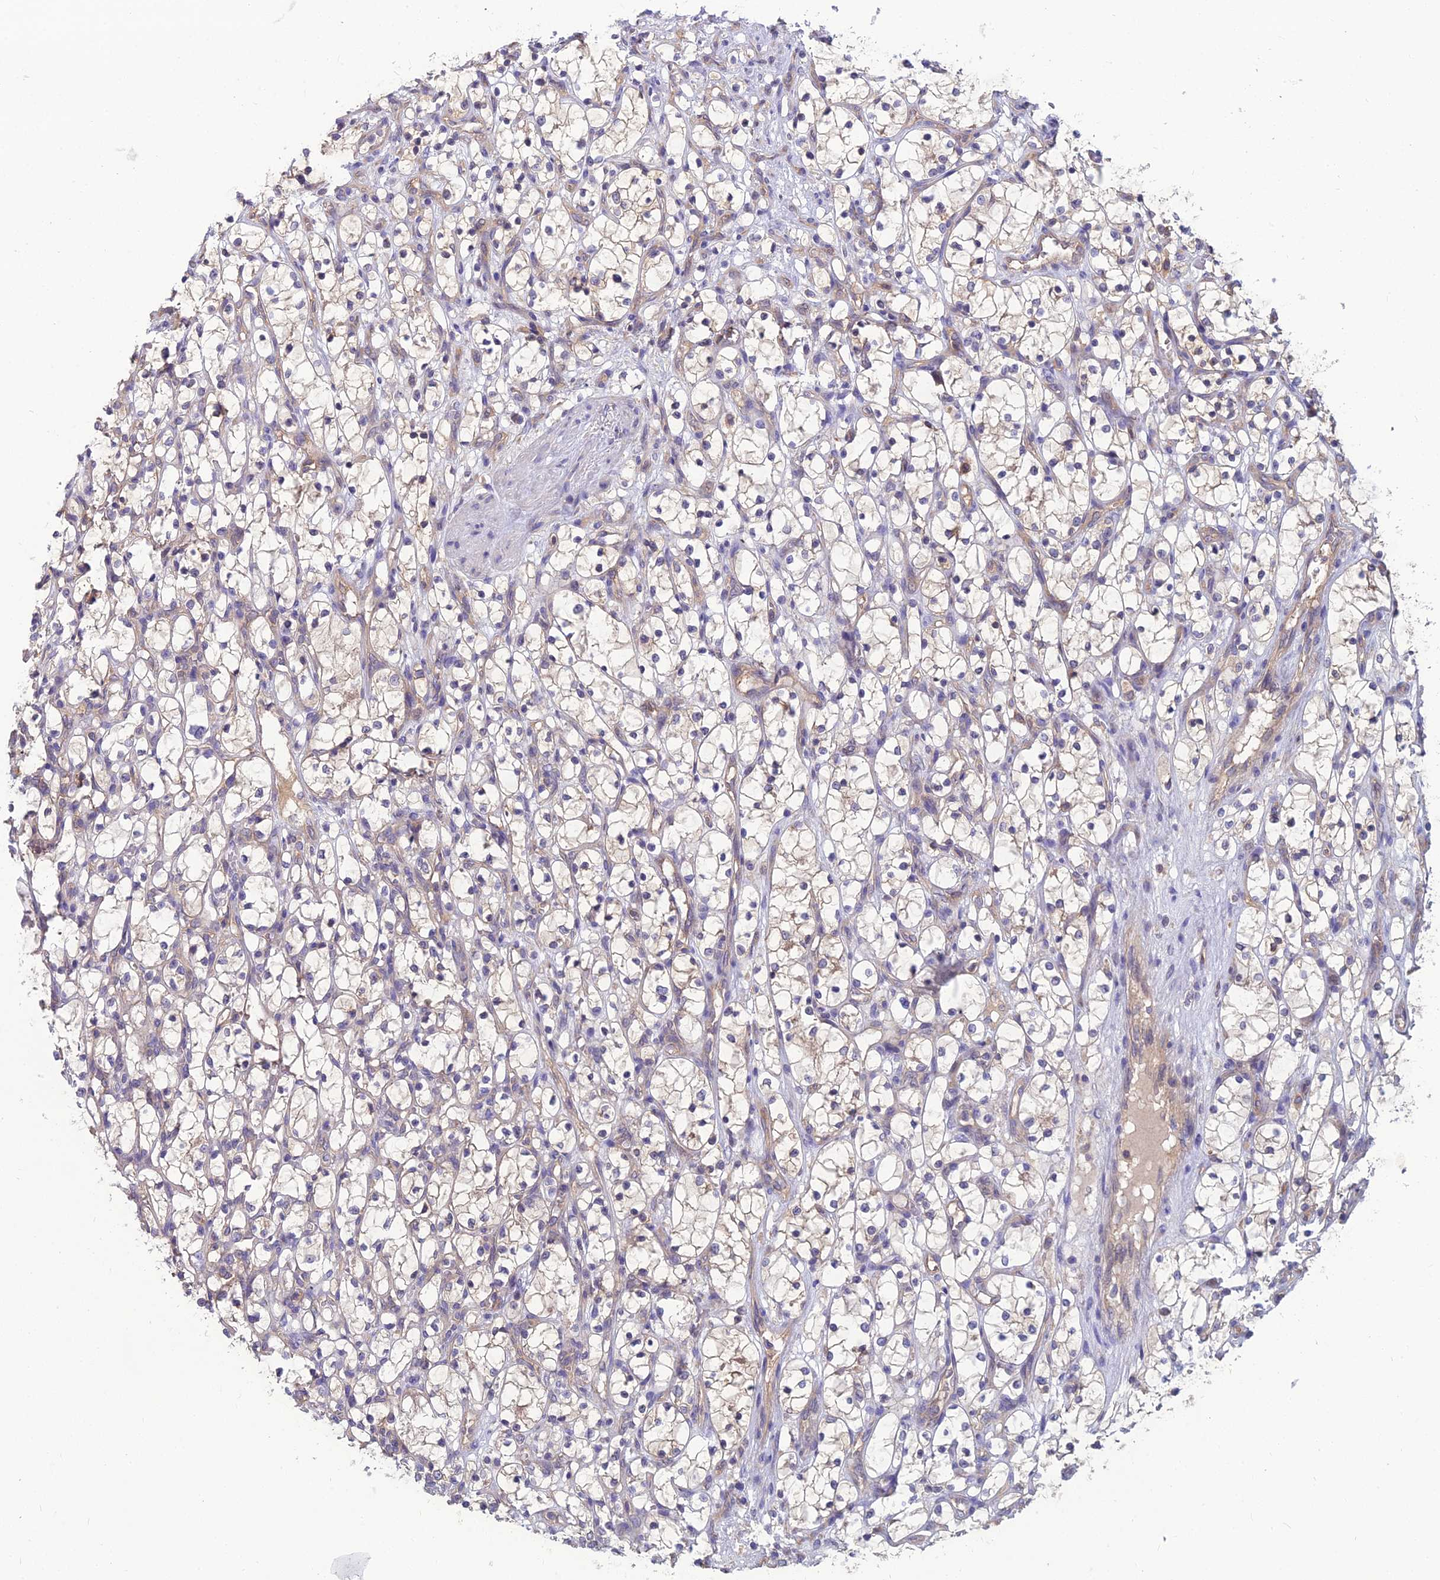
{"staining": {"intensity": "weak", "quantity": "<25%", "location": "cytoplasmic/membranous"}, "tissue": "renal cancer", "cell_type": "Tumor cells", "image_type": "cancer", "snomed": [{"axis": "morphology", "description": "Adenocarcinoma, NOS"}, {"axis": "topography", "description": "Kidney"}], "caption": "DAB immunohistochemical staining of human adenocarcinoma (renal) reveals no significant positivity in tumor cells.", "gene": "MVD", "patient": {"sex": "female", "age": 69}}